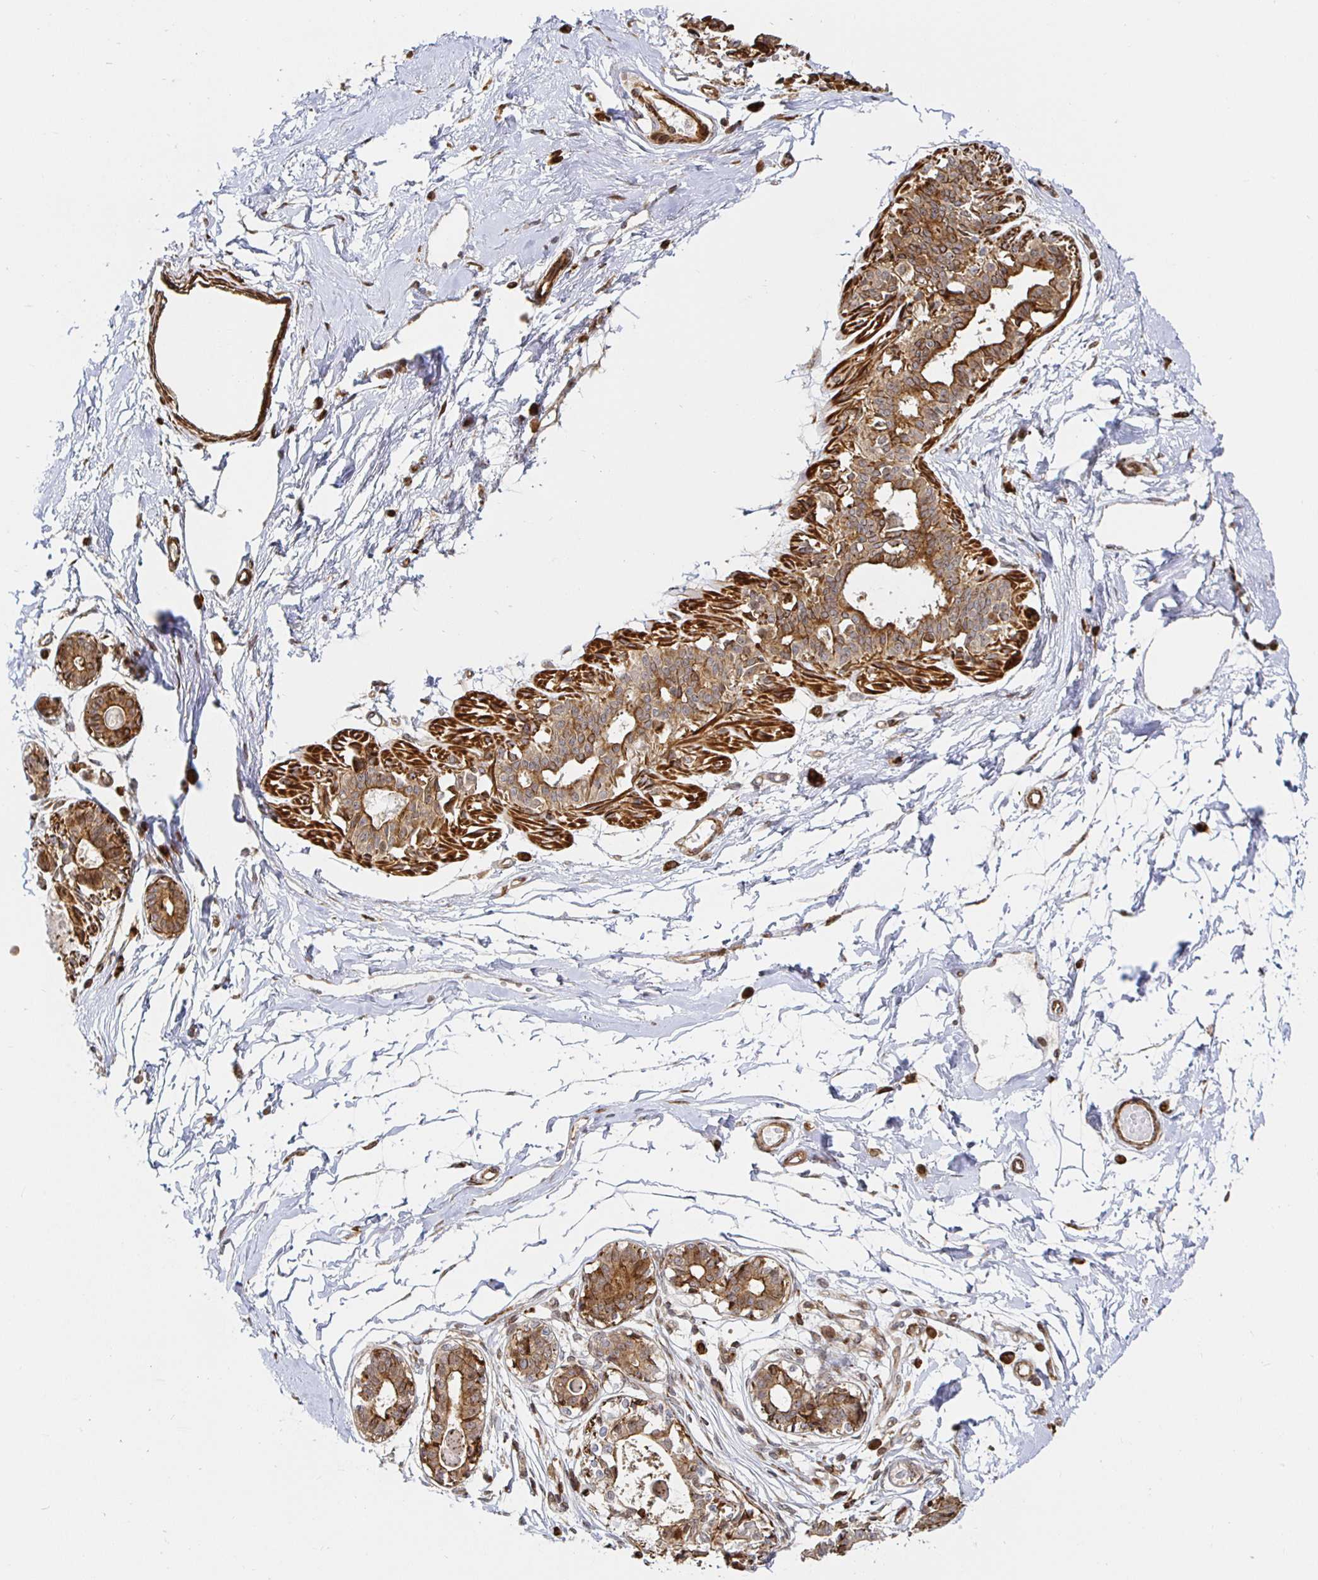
{"staining": {"intensity": "moderate", "quantity": "<25%", "location": "cytoplasmic/membranous"}, "tissue": "breast", "cell_type": "Adipocytes", "image_type": "normal", "snomed": [{"axis": "morphology", "description": "Normal tissue, NOS"}, {"axis": "topography", "description": "Breast"}], "caption": "Immunohistochemistry of normal breast shows low levels of moderate cytoplasmic/membranous positivity in about <25% of adipocytes. Nuclei are stained in blue.", "gene": "STRAP", "patient": {"sex": "female", "age": 45}}